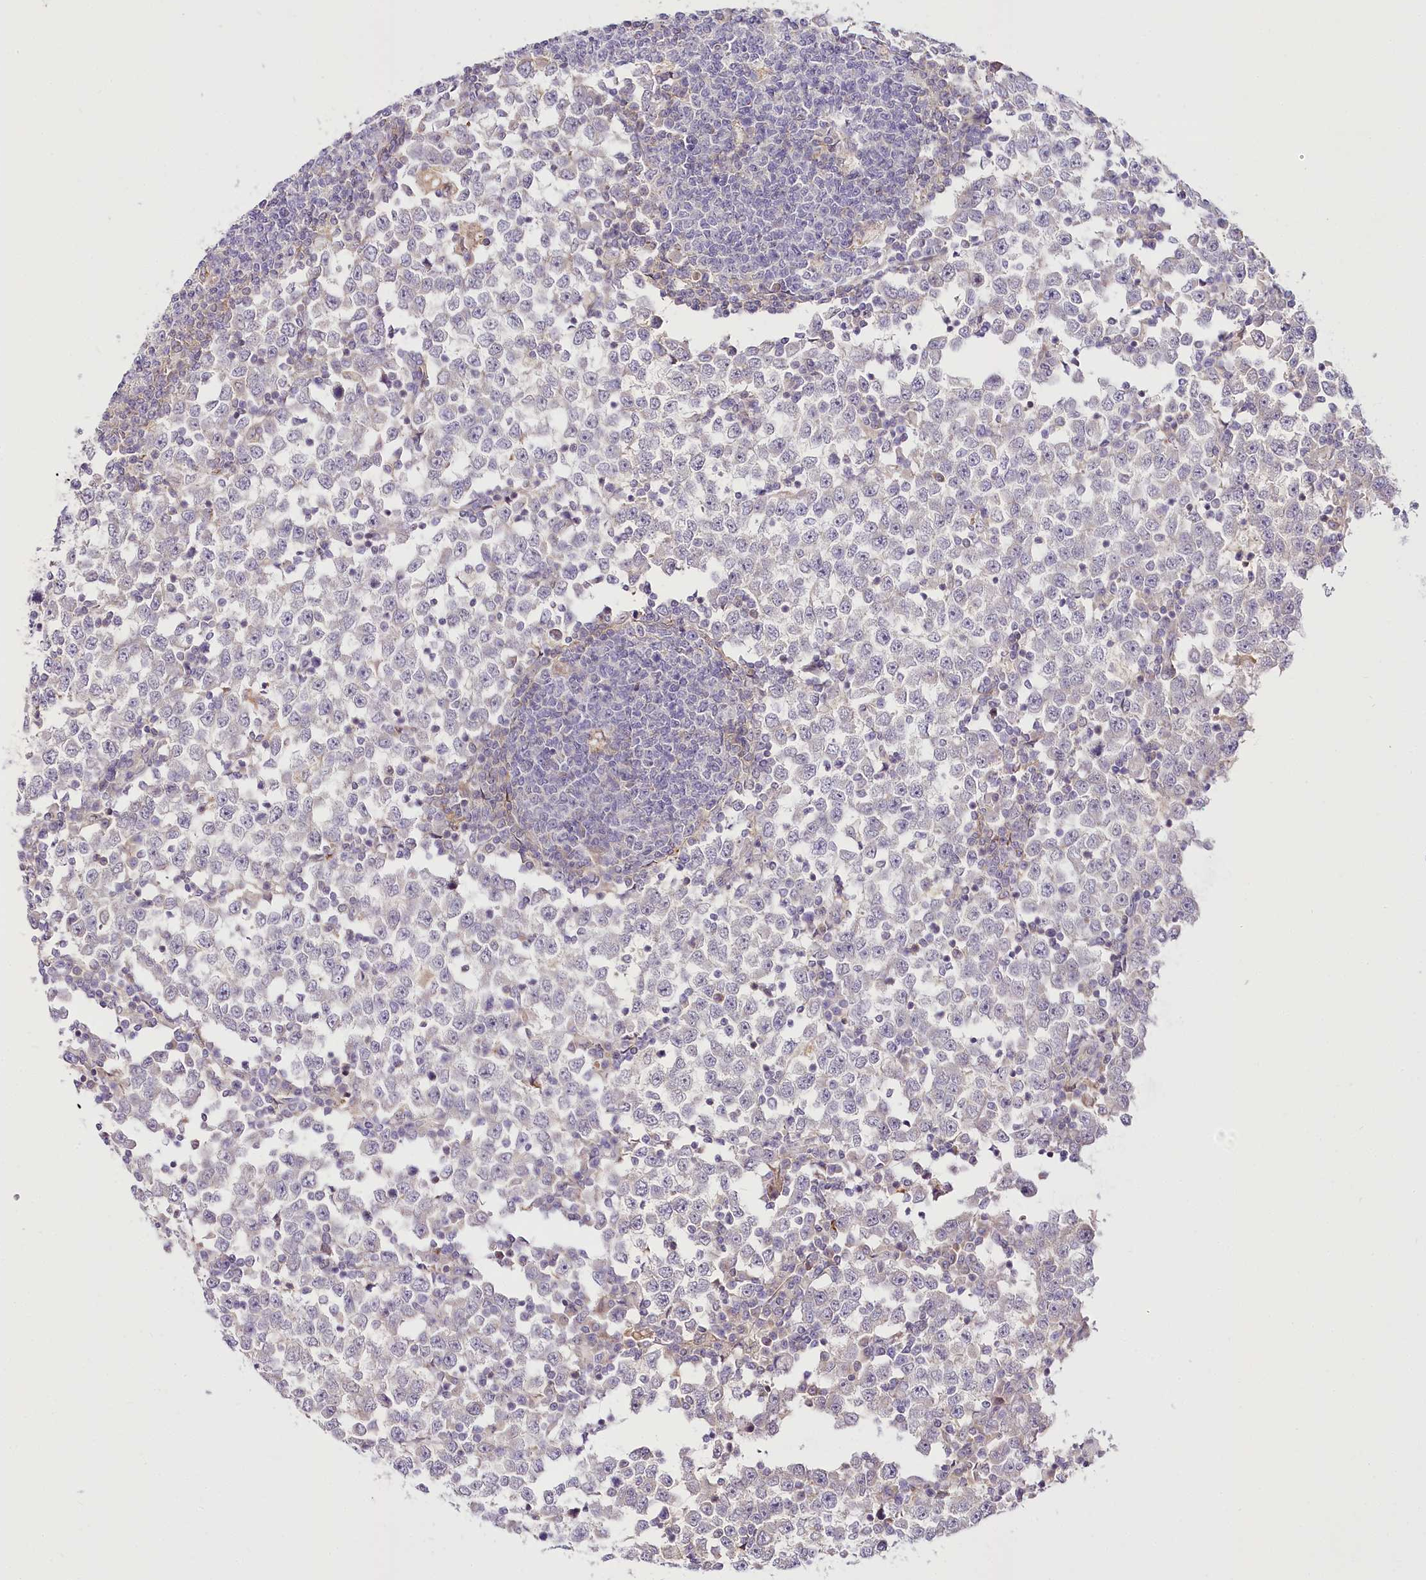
{"staining": {"intensity": "negative", "quantity": "none", "location": "none"}, "tissue": "testis cancer", "cell_type": "Tumor cells", "image_type": "cancer", "snomed": [{"axis": "morphology", "description": "Seminoma, NOS"}, {"axis": "topography", "description": "Testis"}], "caption": "Testis cancer (seminoma) was stained to show a protein in brown. There is no significant positivity in tumor cells.", "gene": "VWA5A", "patient": {"sex": "male", "age": 65}}